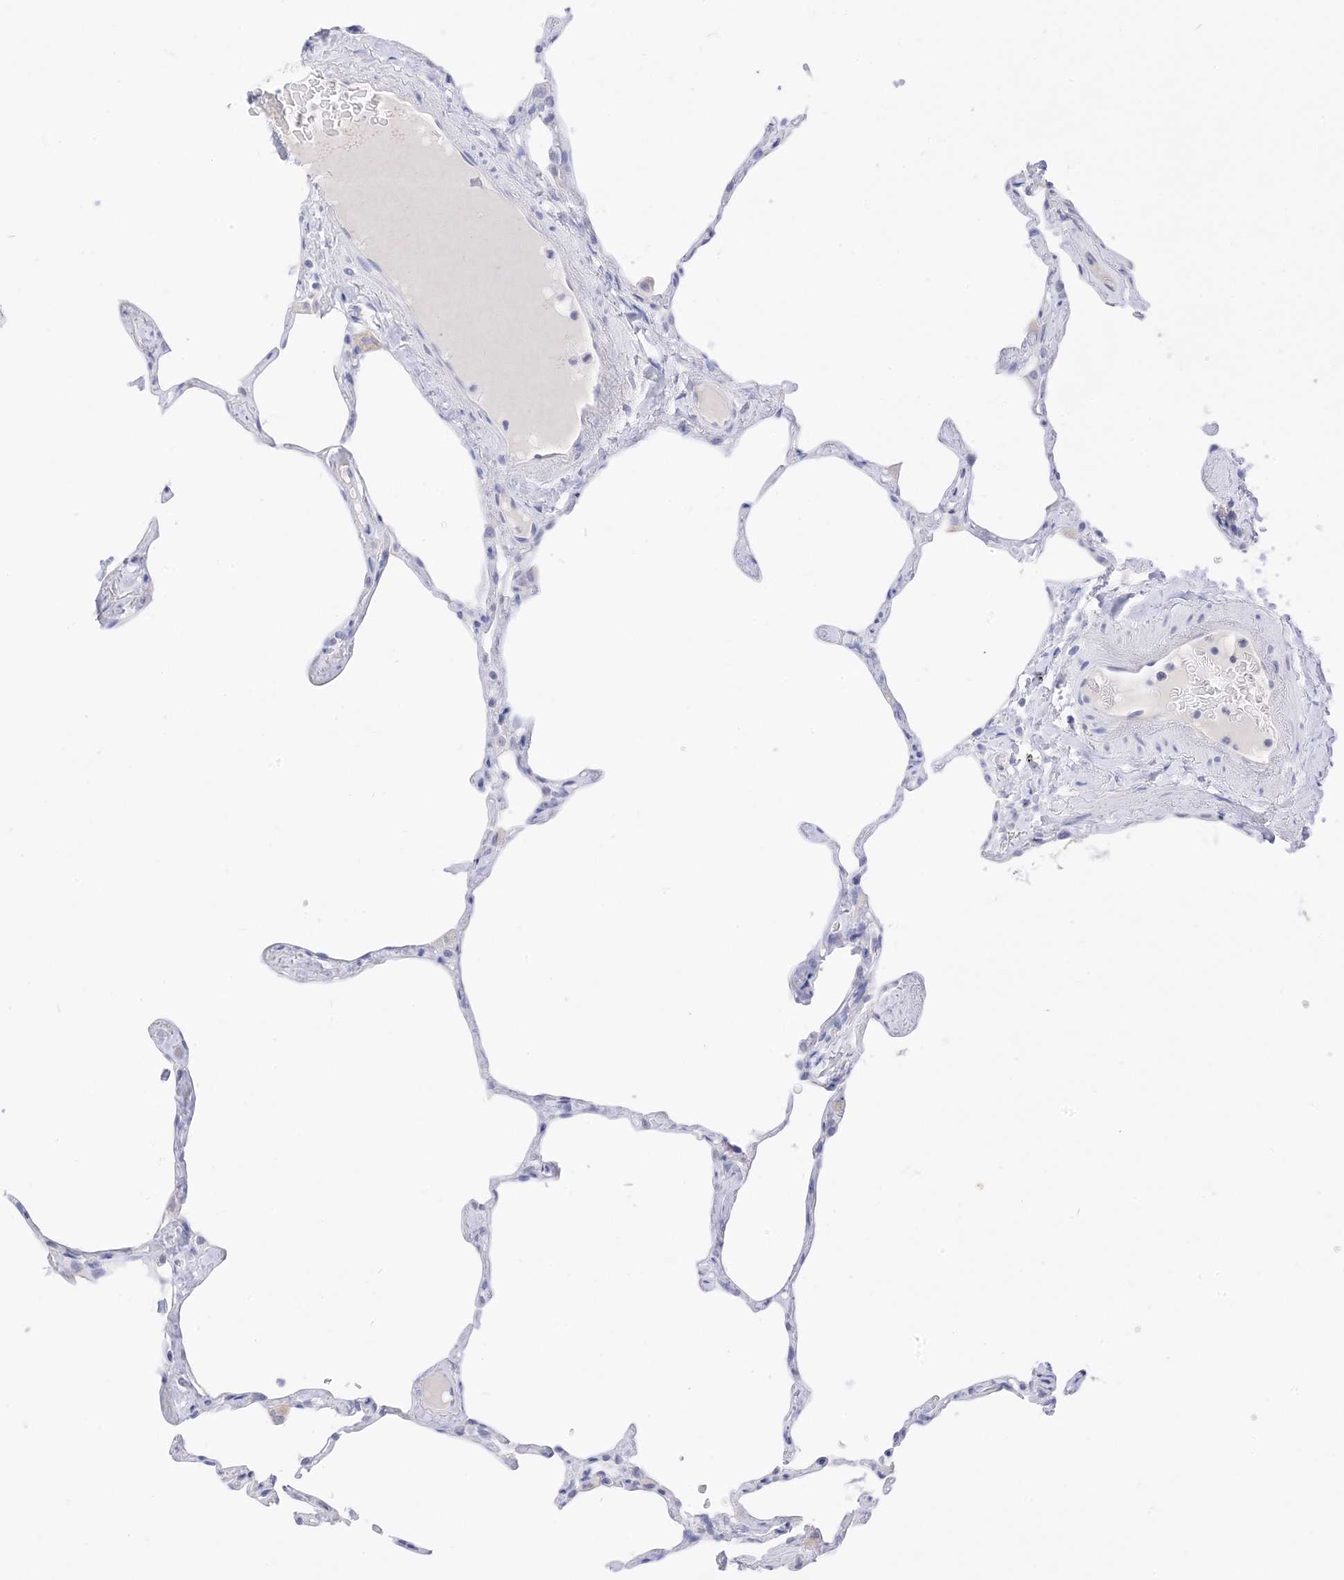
{"staining": {"intensity": "negative", "quantity": "none", "location": "none"}, "tissue": "lung", "cell_type": "Alveolar cells", "image_type": "normal", "snomed": [{"axis": "morphology", "description": "Normal tissue, NOS"}, {"axis": "topography", "description": "Lung"}], "caption": "DAB (3,3'-diaminobenzidine) immunohistochemical staining of benign human lung exhibits no significant expression in alveolar cells. Brightfield microscopy of IHC stained with DAB (brown) and hematoxylin (blue), captured at high magnification.", "gene": "MUC17", "patient": {"sex": "male", "age": 65}}